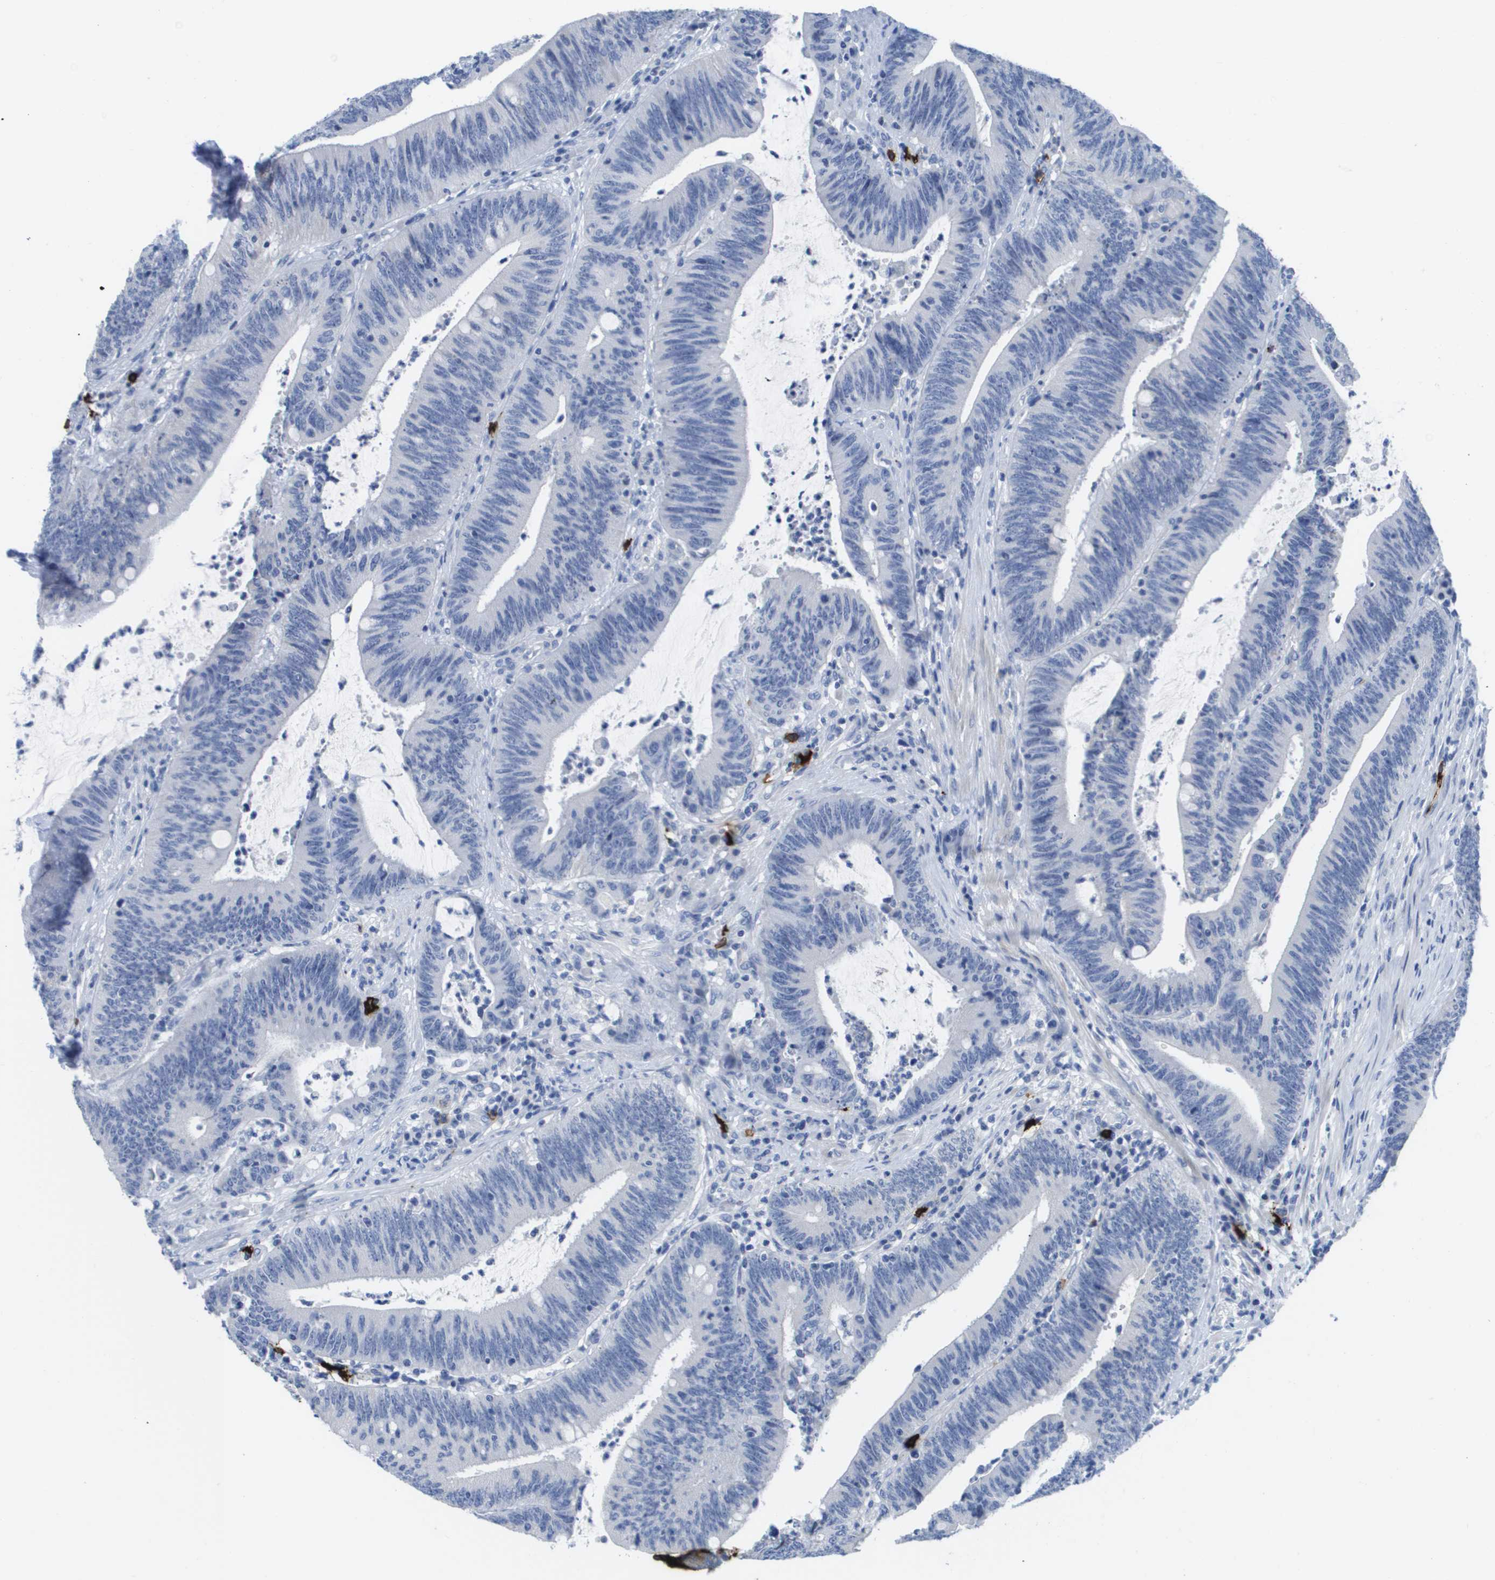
{"staining": {"intensity": "negative", "quantity": "none", "location": "none"}, "tissue": "colorectal cancer", "cell_type": "Tumor cells", "image_type": "cancer", "snomed": [{"axis": "morphology", "description": "Normal tissue, NOS"}, {"axis": "morphology", "description": "Adenocarcinoma, NOS"}, {"axis": "topography", "description": "Rectum"}], "caption": "Immunohistochemistry (IHC) of human colorectal adenocarcinoma reveals no positivity in tumor cells.", "gene": "MS4A1", "patient": {"sex": "female", "age": 66}}